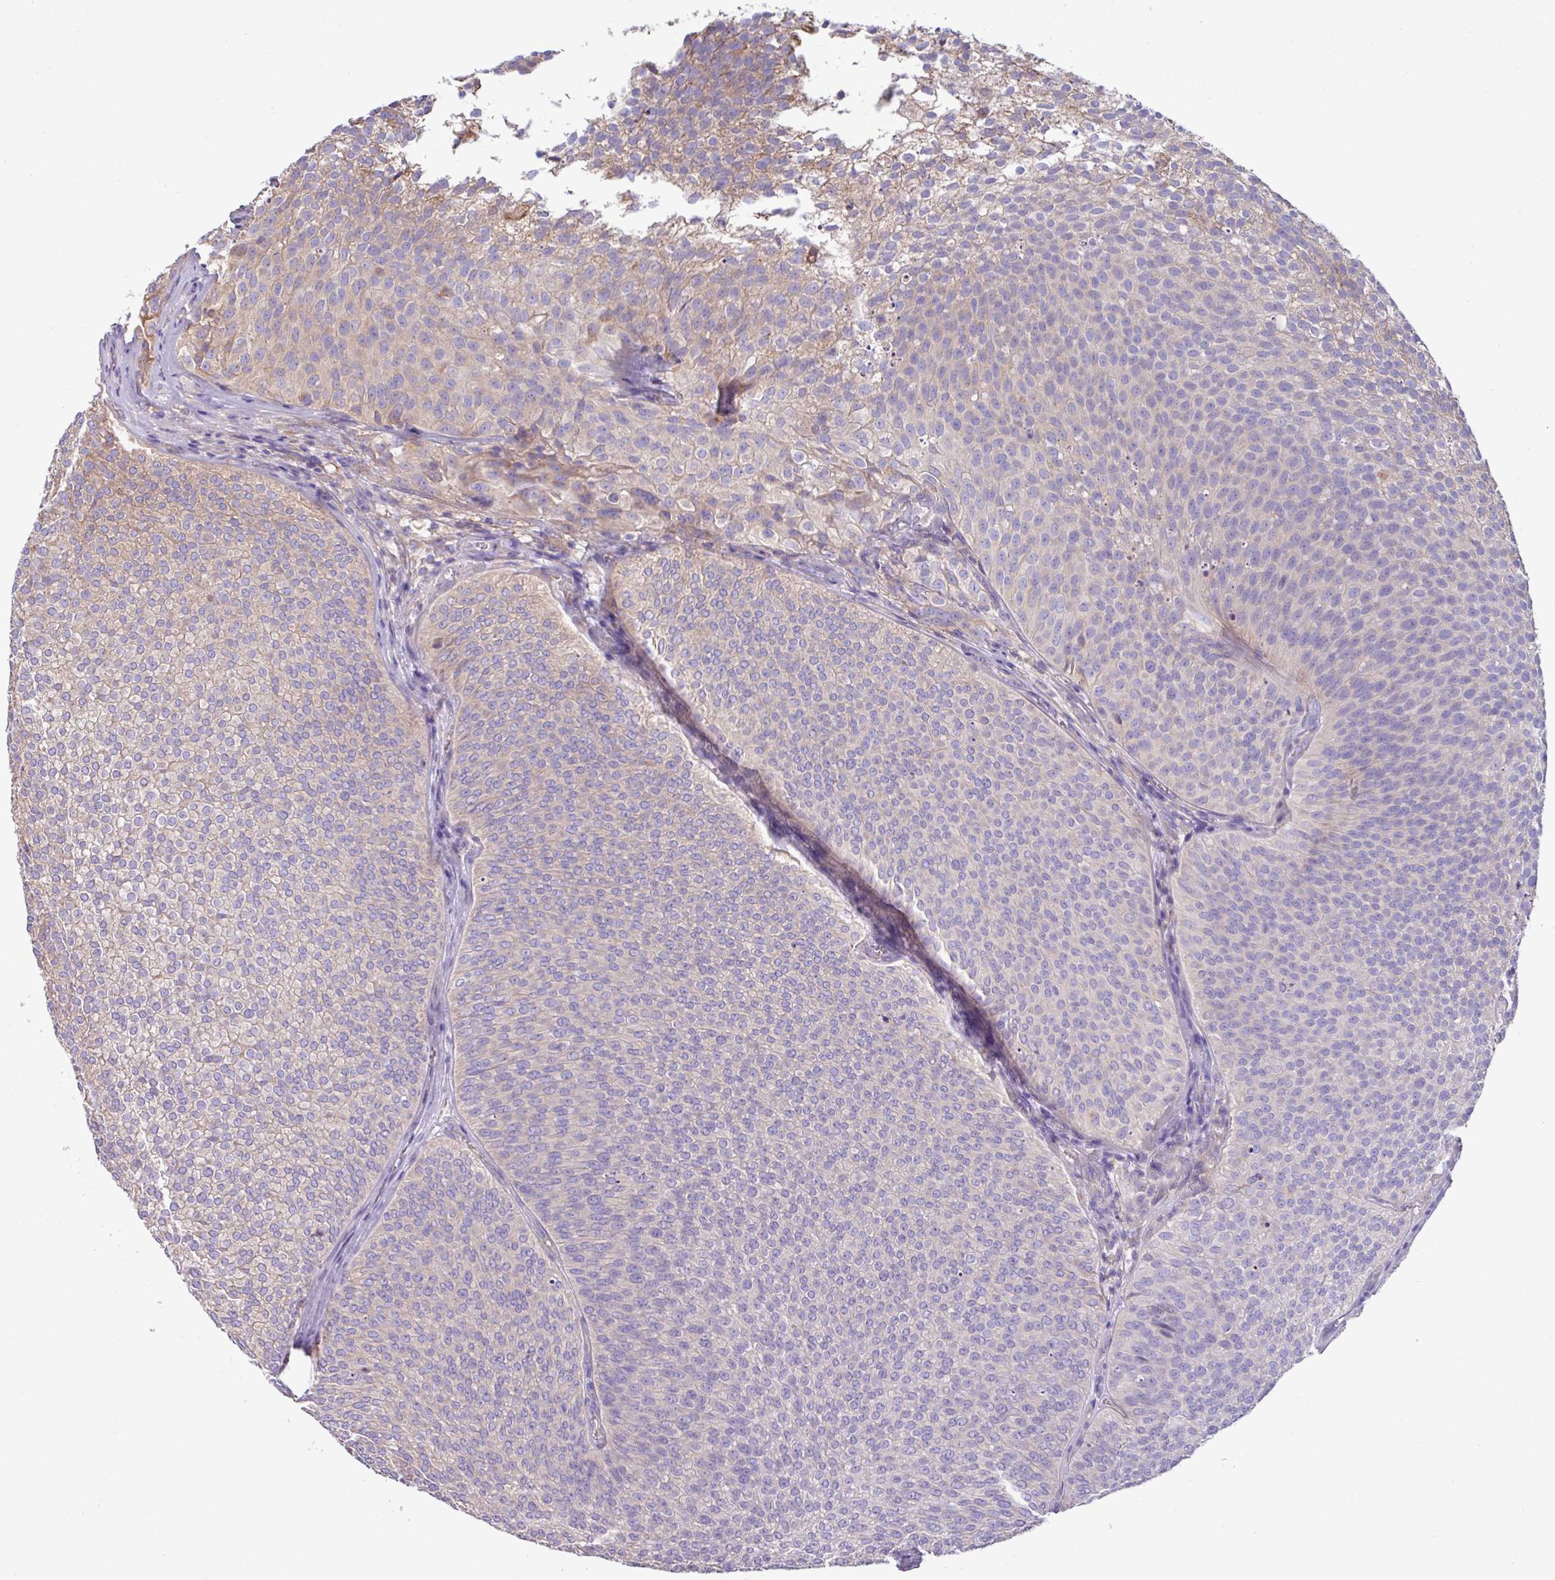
{"staining": {"intensity": "weak", "quantity": "<25%", "location": "cytoplasmic/membranous"}, "tissue": "urothelial cancer", "cell_type": "Tumor cells", "image_type": "cancer", "snomed": [{"axis": "morphology", "description": "Urothelial carcinoma, Low grade"}, {"axis": "topography", "description": "Urinary bladder"}], "caption": "Urothelial cancer was stained to show a protein in brown. There is no significant expression in tumor cells.", "gene": "PPM1J", "patient": {"sex": "male", "age": 91}}